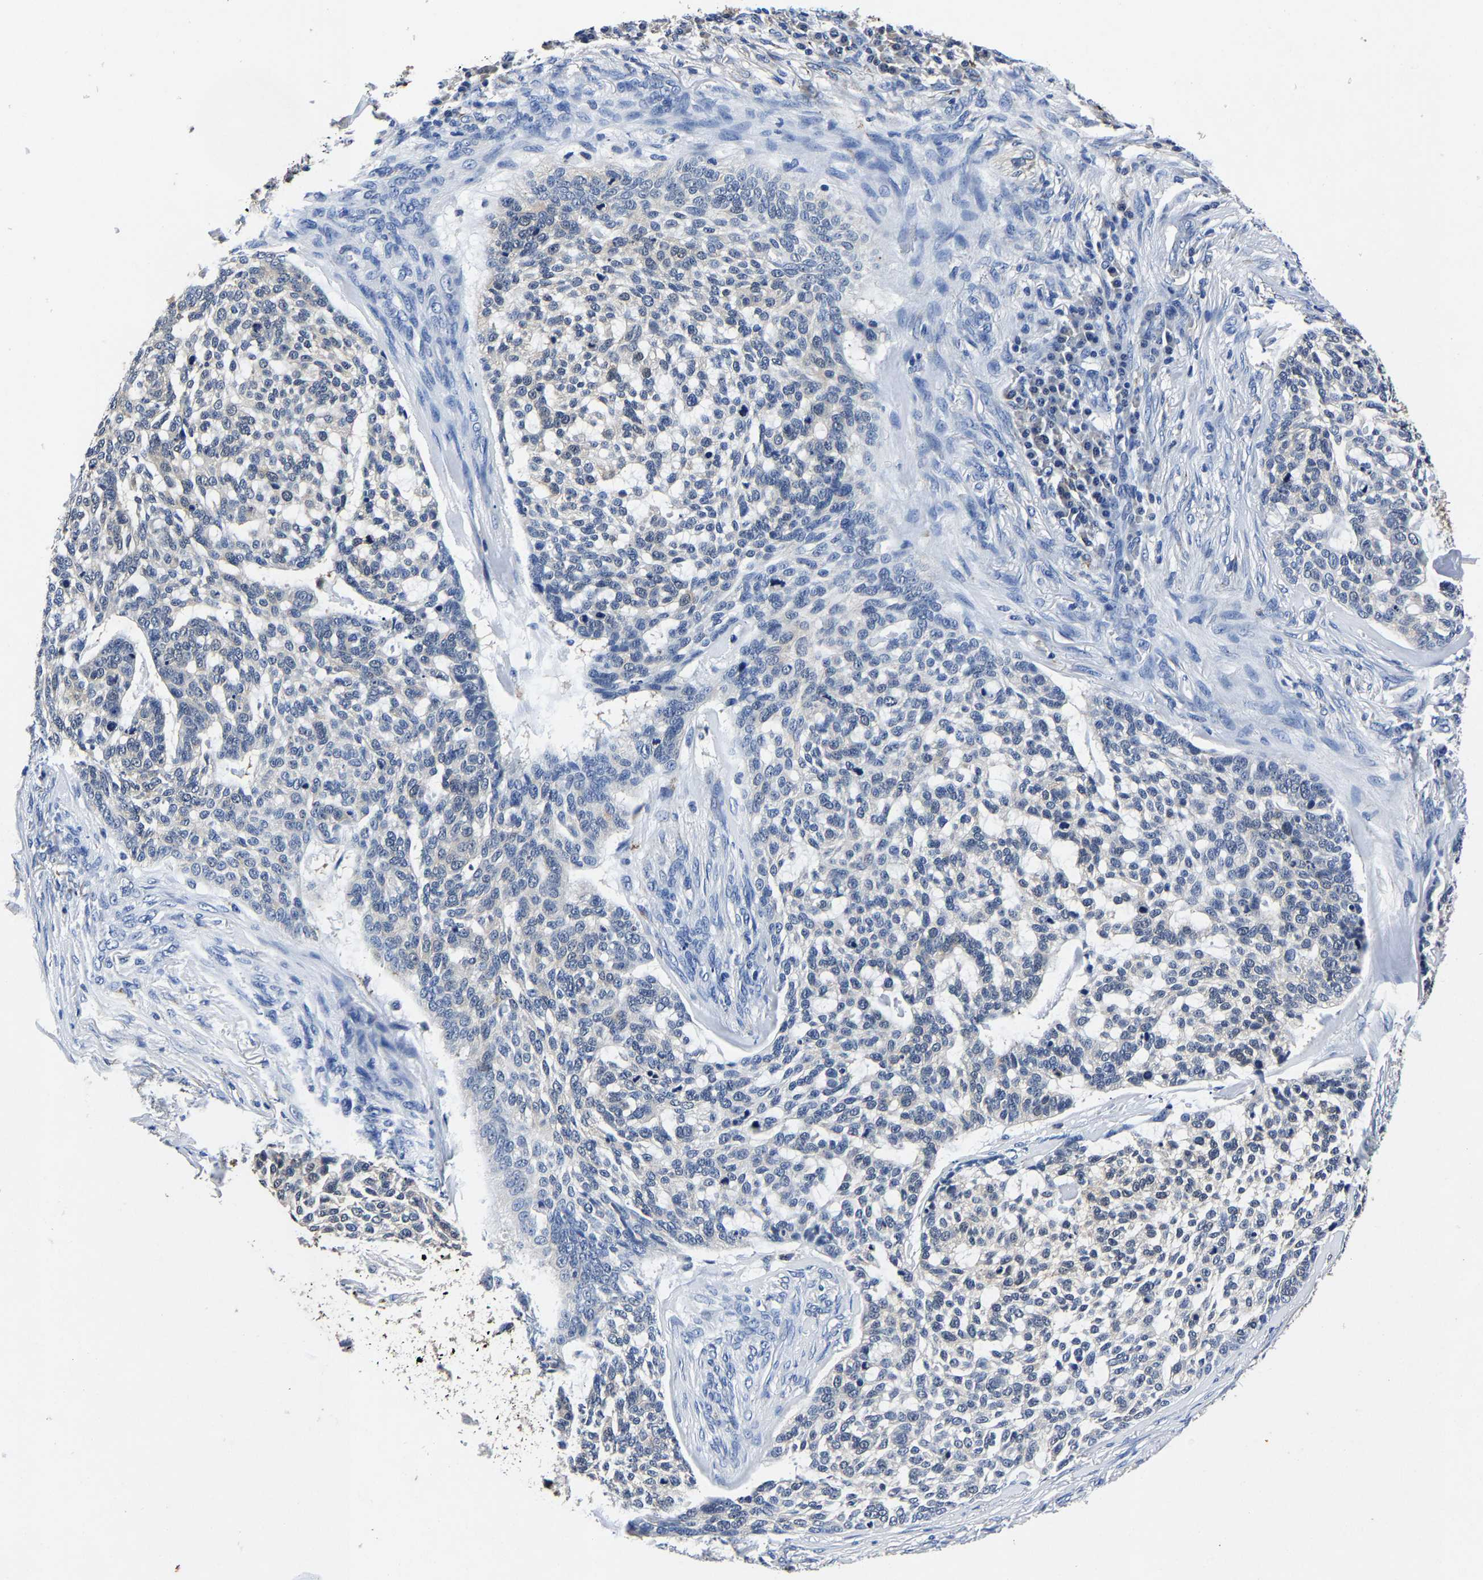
{"staining": {"intensity": "negative", "quantity": "none", "location": "none"}, "tissue": "skin cancer", "cell_type": "Tumor cells", "image_type": "cancer", "snomed": [{"axis": "morphology", "description": "Basal cell carcinoma"}, {"axis": "topography", "description": "Skin"}], "caption": "IHC histopathology image of skin basal cell carcinoma stained for a protein (brown), which demonstrates no expression in tumor cells.", "gene": "PSPH", "patient": {"sex": "female", "age": 64}}